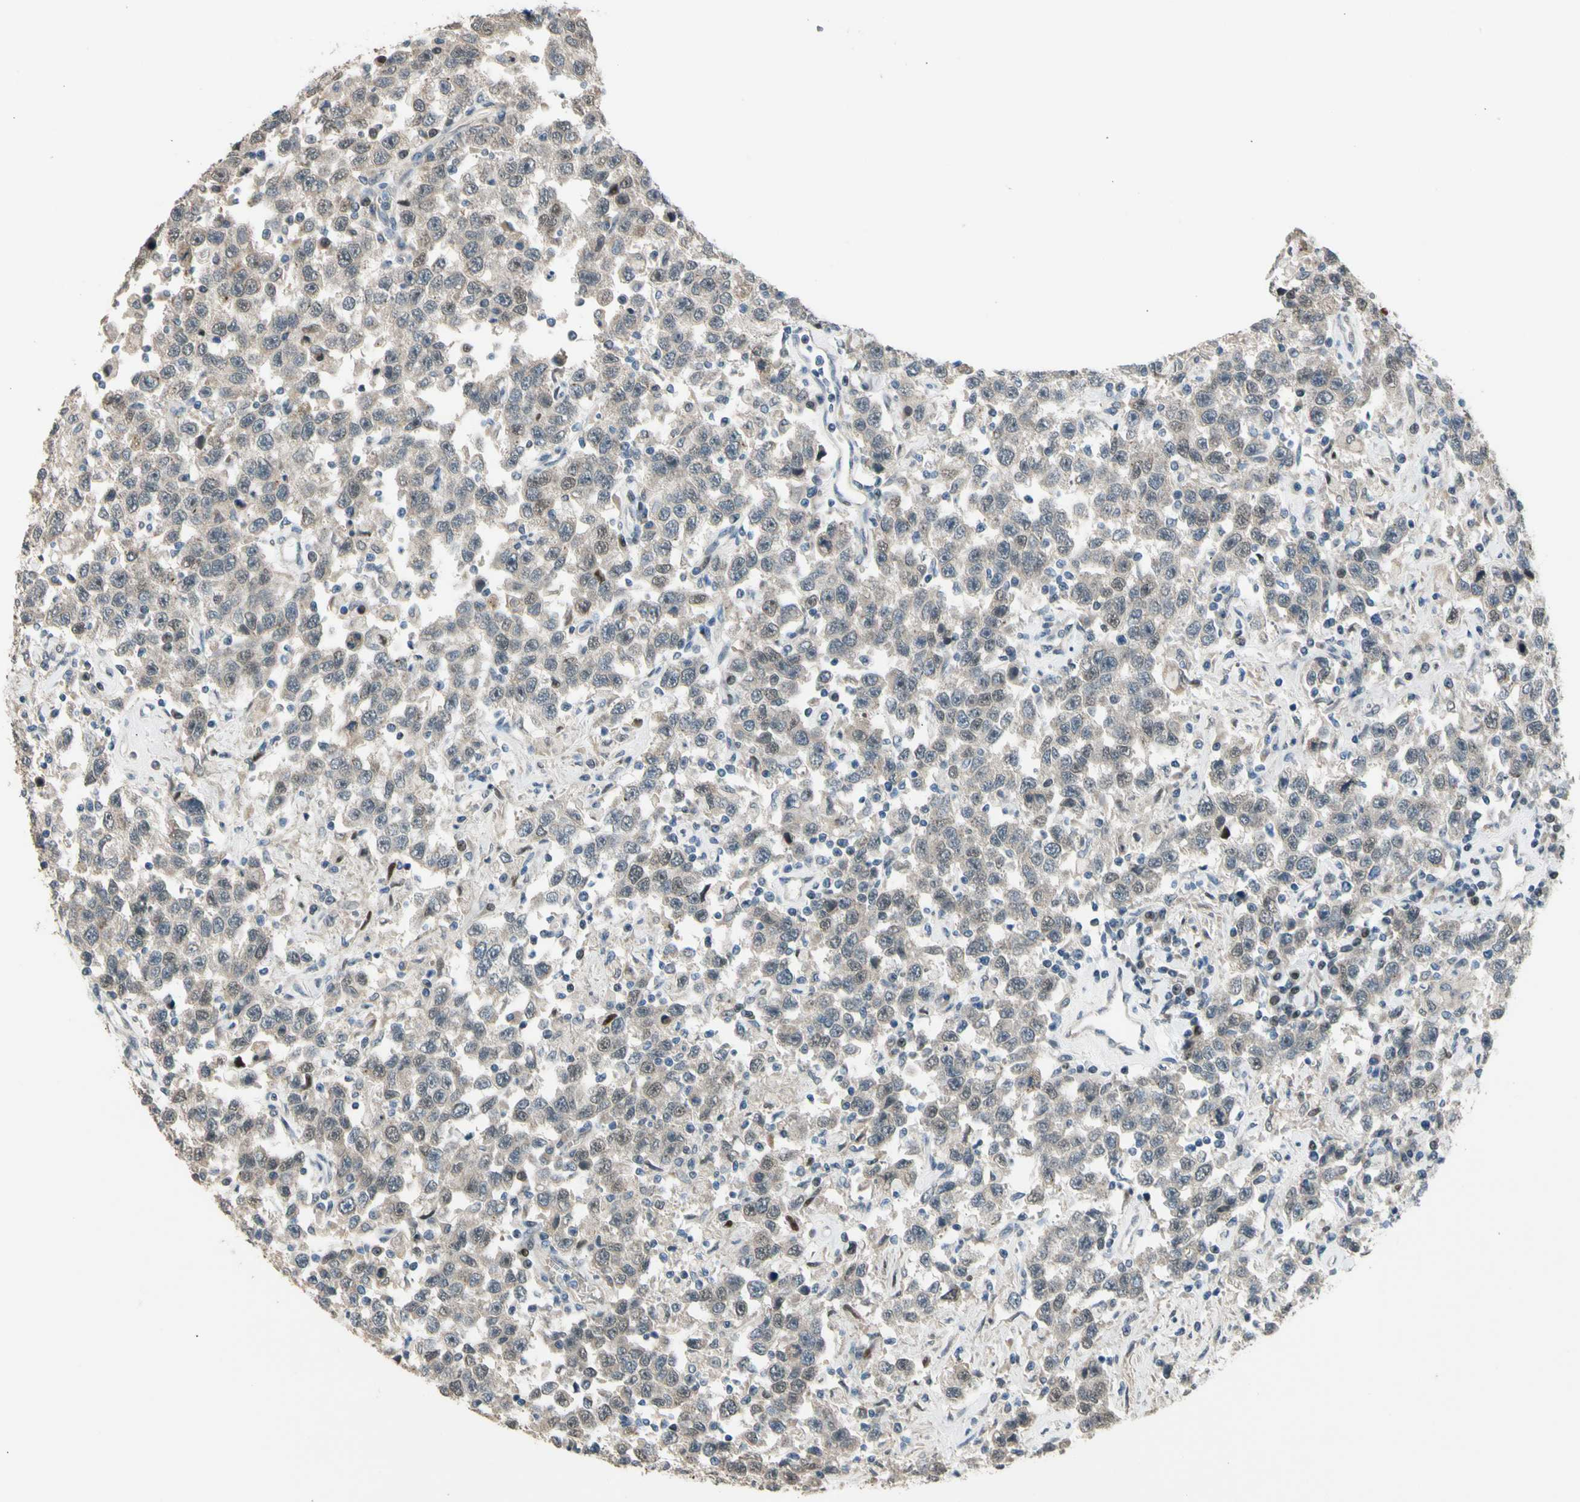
{"staining": {"intensity": "negative", "quantity": "none", "location": "none"}, "tissue": "testis cancer", "cell_type": "Tumor cells", "image_type": "cancer", "snomed": [{"axis": "morphology", "description": "Seminoma, NOS"}, {"axis": "topography", "description": "Testis"}], "caption": "Human testis cancer (seminoma) stained for a protein using immunohistochemistry (IHC) demonstrates no positivity in tumor cells.", "gene": "ZNF184", "patient": {"sex": "male", "age": 41}}